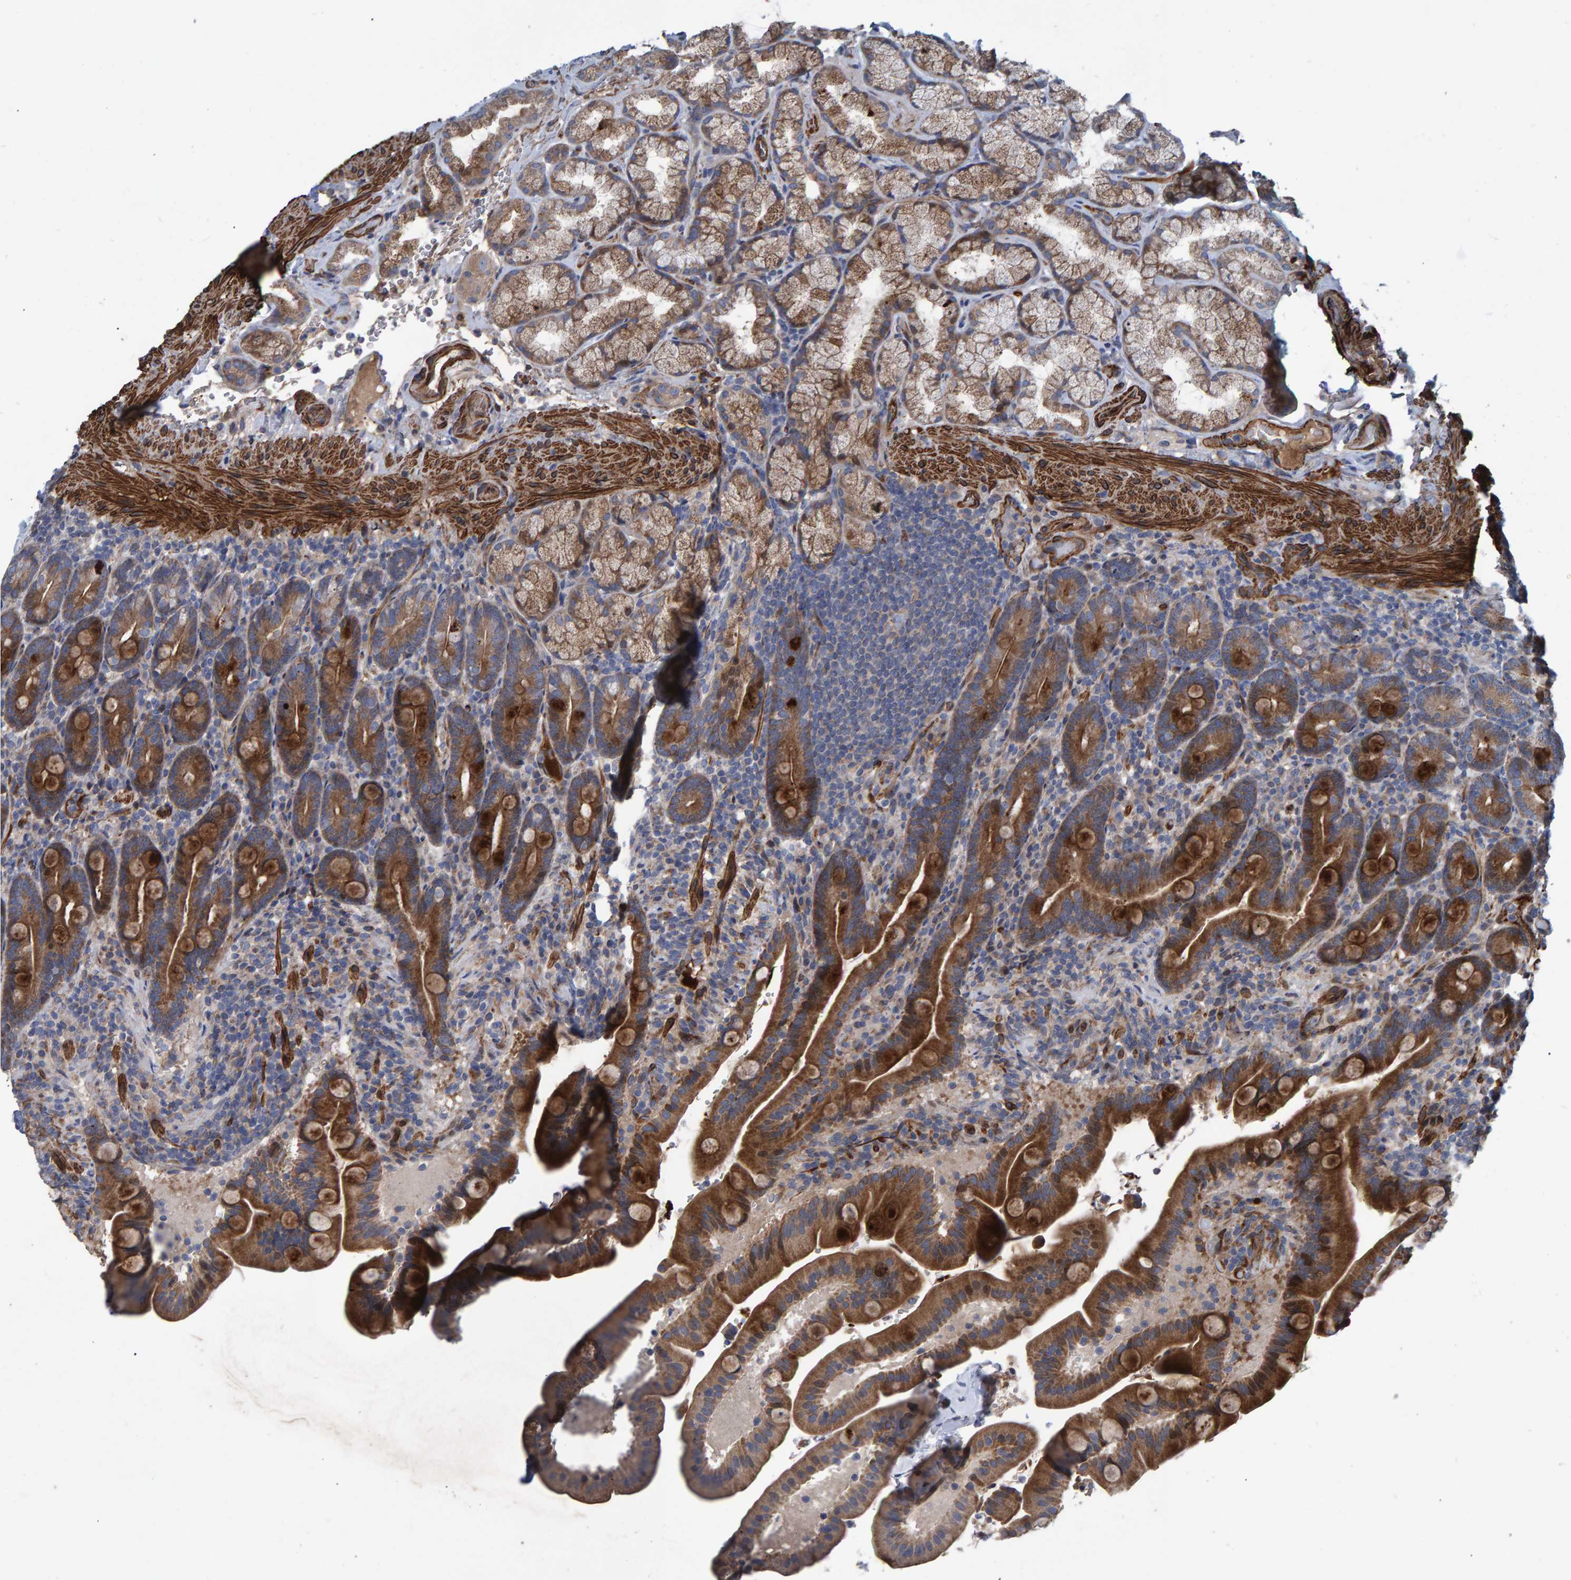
{"staining": {"intensity": "strong", "quantity": "25%-75%", "location": "cytoplasmic/membranous"}, "tissue": "duodenum", "cell_type": "Glandular cells", "image_type": "normal", "snomed": [{"axis": "morphology", "description": "Normal tissue, NOS"}, {"axis": "topography", "description": "Duodenum"}], "caption": "Protein expression analysis of normal duodenum exhibits strong cytoplasmic/membranous positivity in about 25%-75% of glandular cells.", "gene": "SLIT2", "patient": {"sex": "male", "age": 54}}